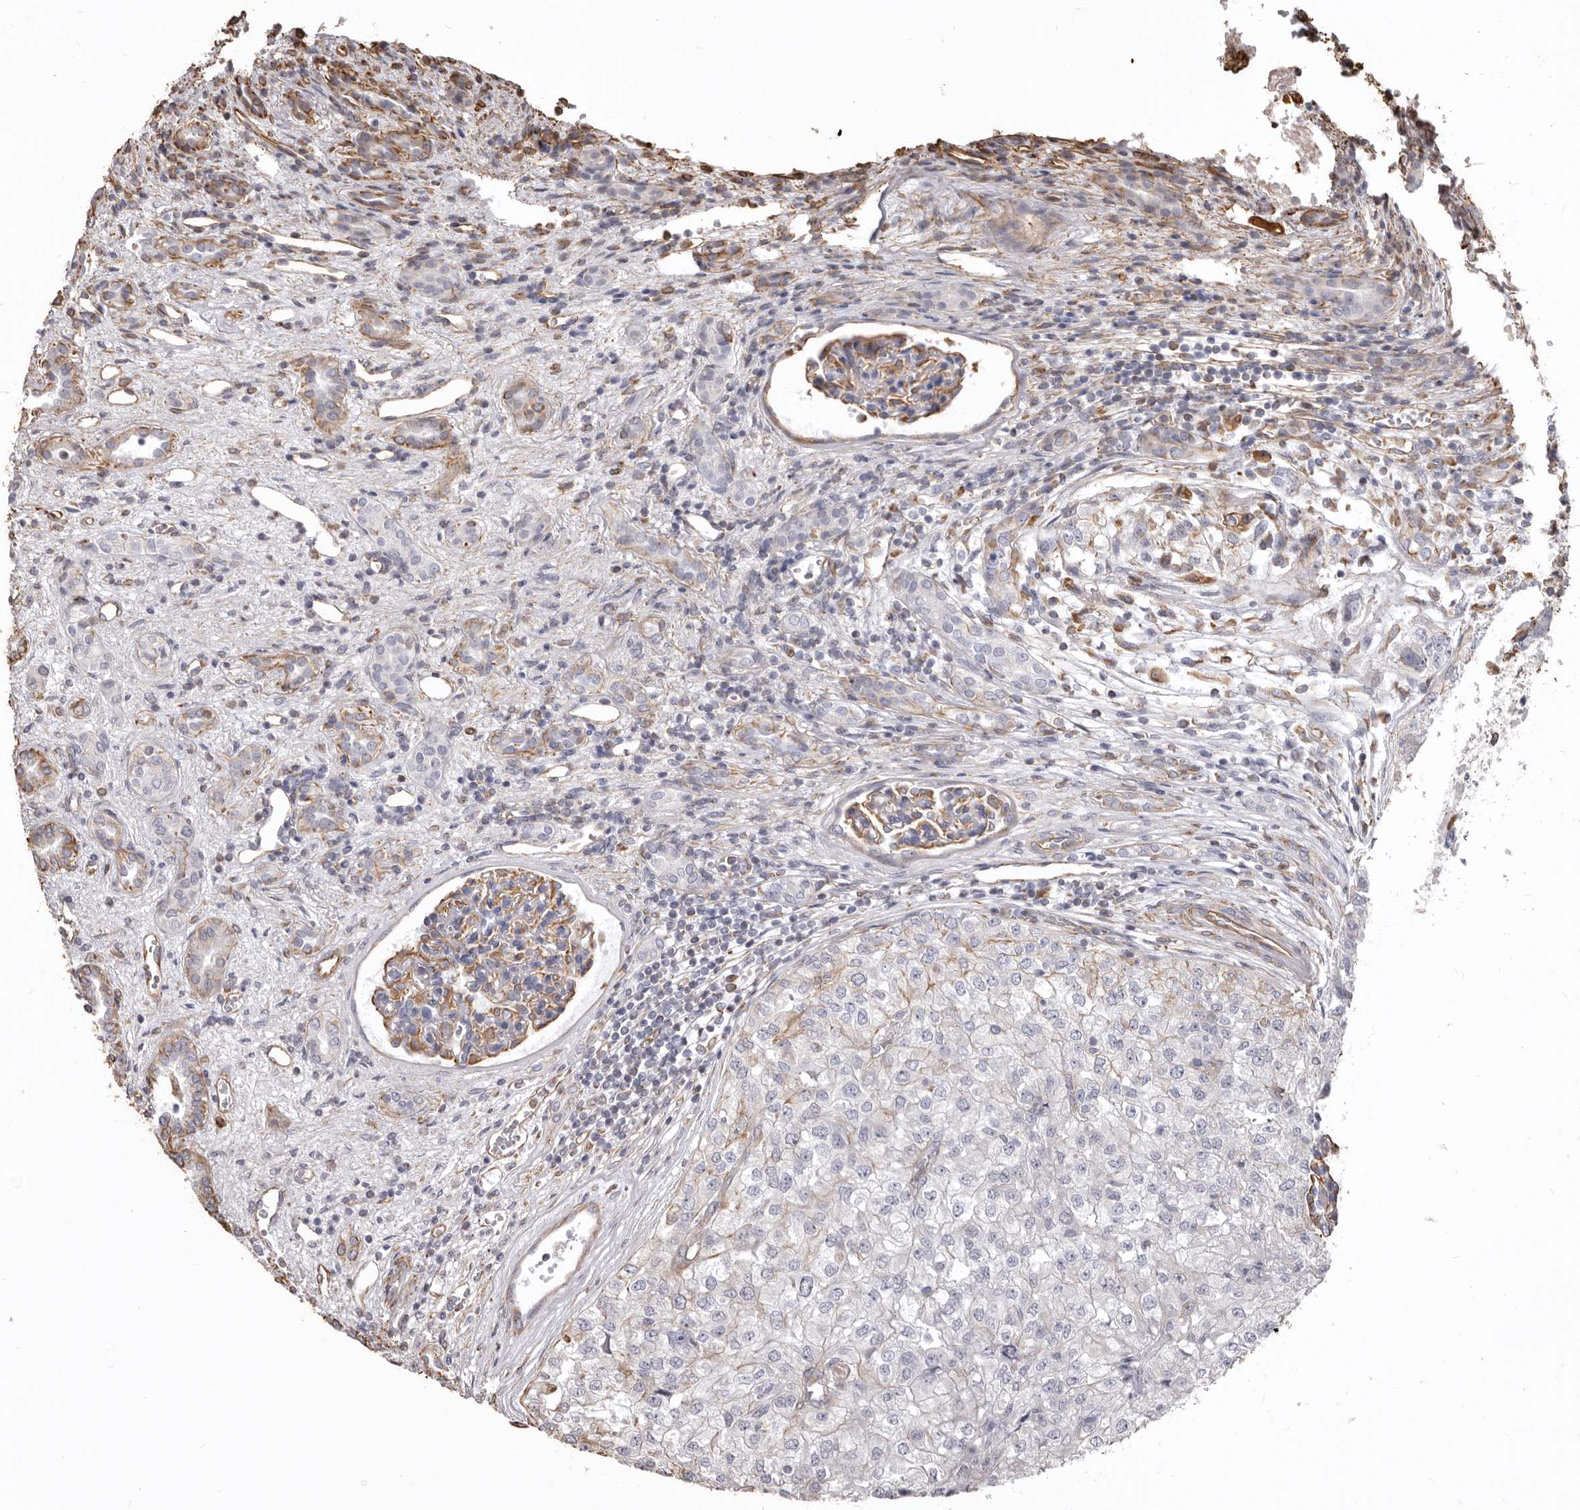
{"staining": {"intensity": "negative", "quantity": "none", "location": "none"}, "tissue": "renal cancer", "cell_type": "Tumor cells", "image_type": "cancer", "snomed": [{"axis": "morphology", "description": "Adenocarcinoma, NOS"}, {"axis": "topography", "description": "Kidney"}], "caption": "Renal adenocarcinoma was stained to show a protein in brown. There is no significant positivity in tumor cells. The staining was performed using DAB (3,3'-diaminobenzidine) to visualize the protein expression in brown, while the nuclei were stained in blue with hematoxylin (Magnification: 20x).", "gene": "MTURN", "patient": {"sex": "female", "age": 54}}